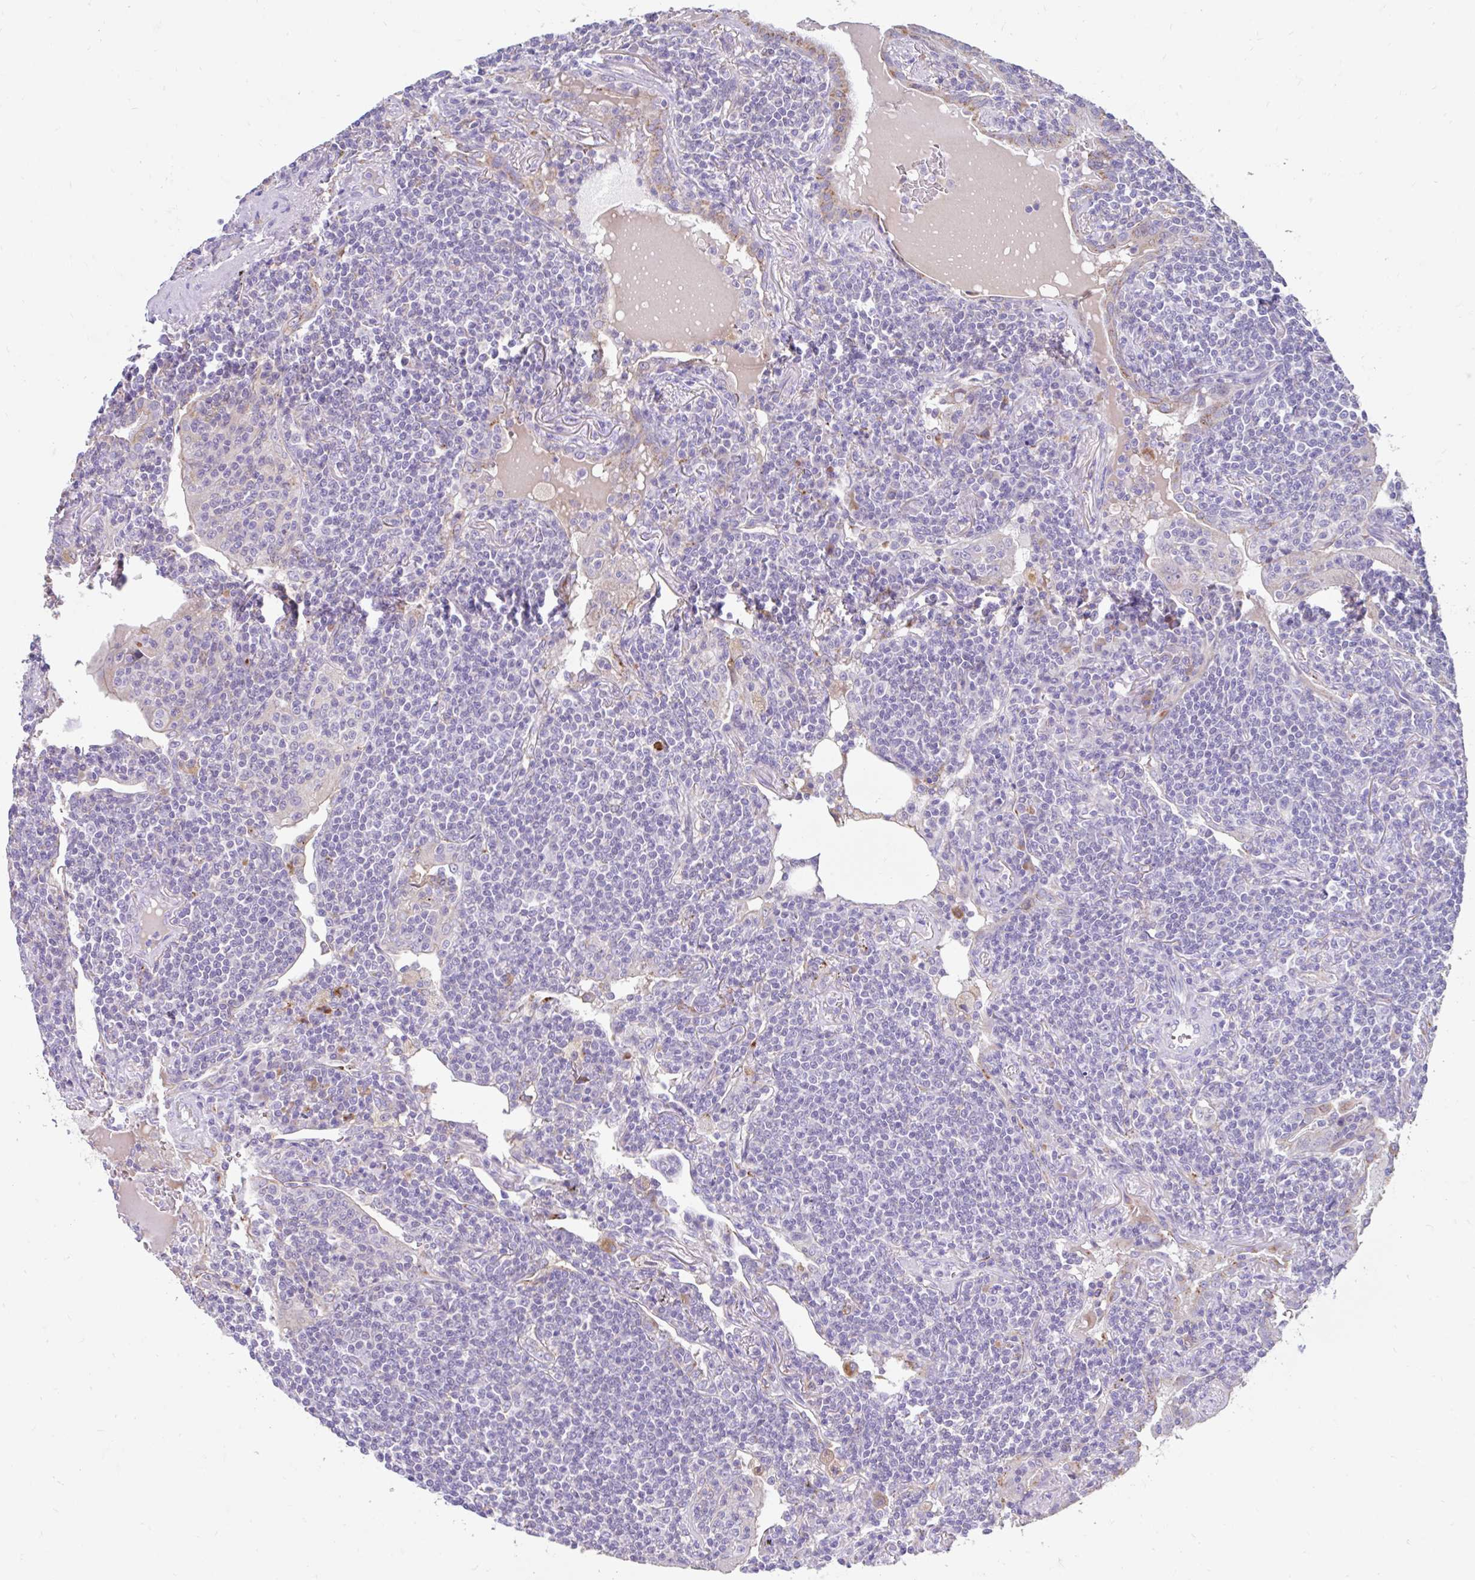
{"staining": {"intensity": "negative", "quantity": "none", "location": "none"}, "tissue": "lymphoma", "cell_type": "Tumor cells", "image_type": "cancer", "snomed": [{"axis": "morphology", "description": "Malignant lymphoma, non-Hodgkin's type, Low grade"}, {"axis": "topography", "description": "Lung"}], "caption": "Tumor cells show no significant protein expression in malignant lymphoma, non-Hodgkin's type (low-grade). (IHC, brightfield microscopy, high magnification).", "gene": "ZNF33A", "patient": {"sex": "female", "age": 71}}